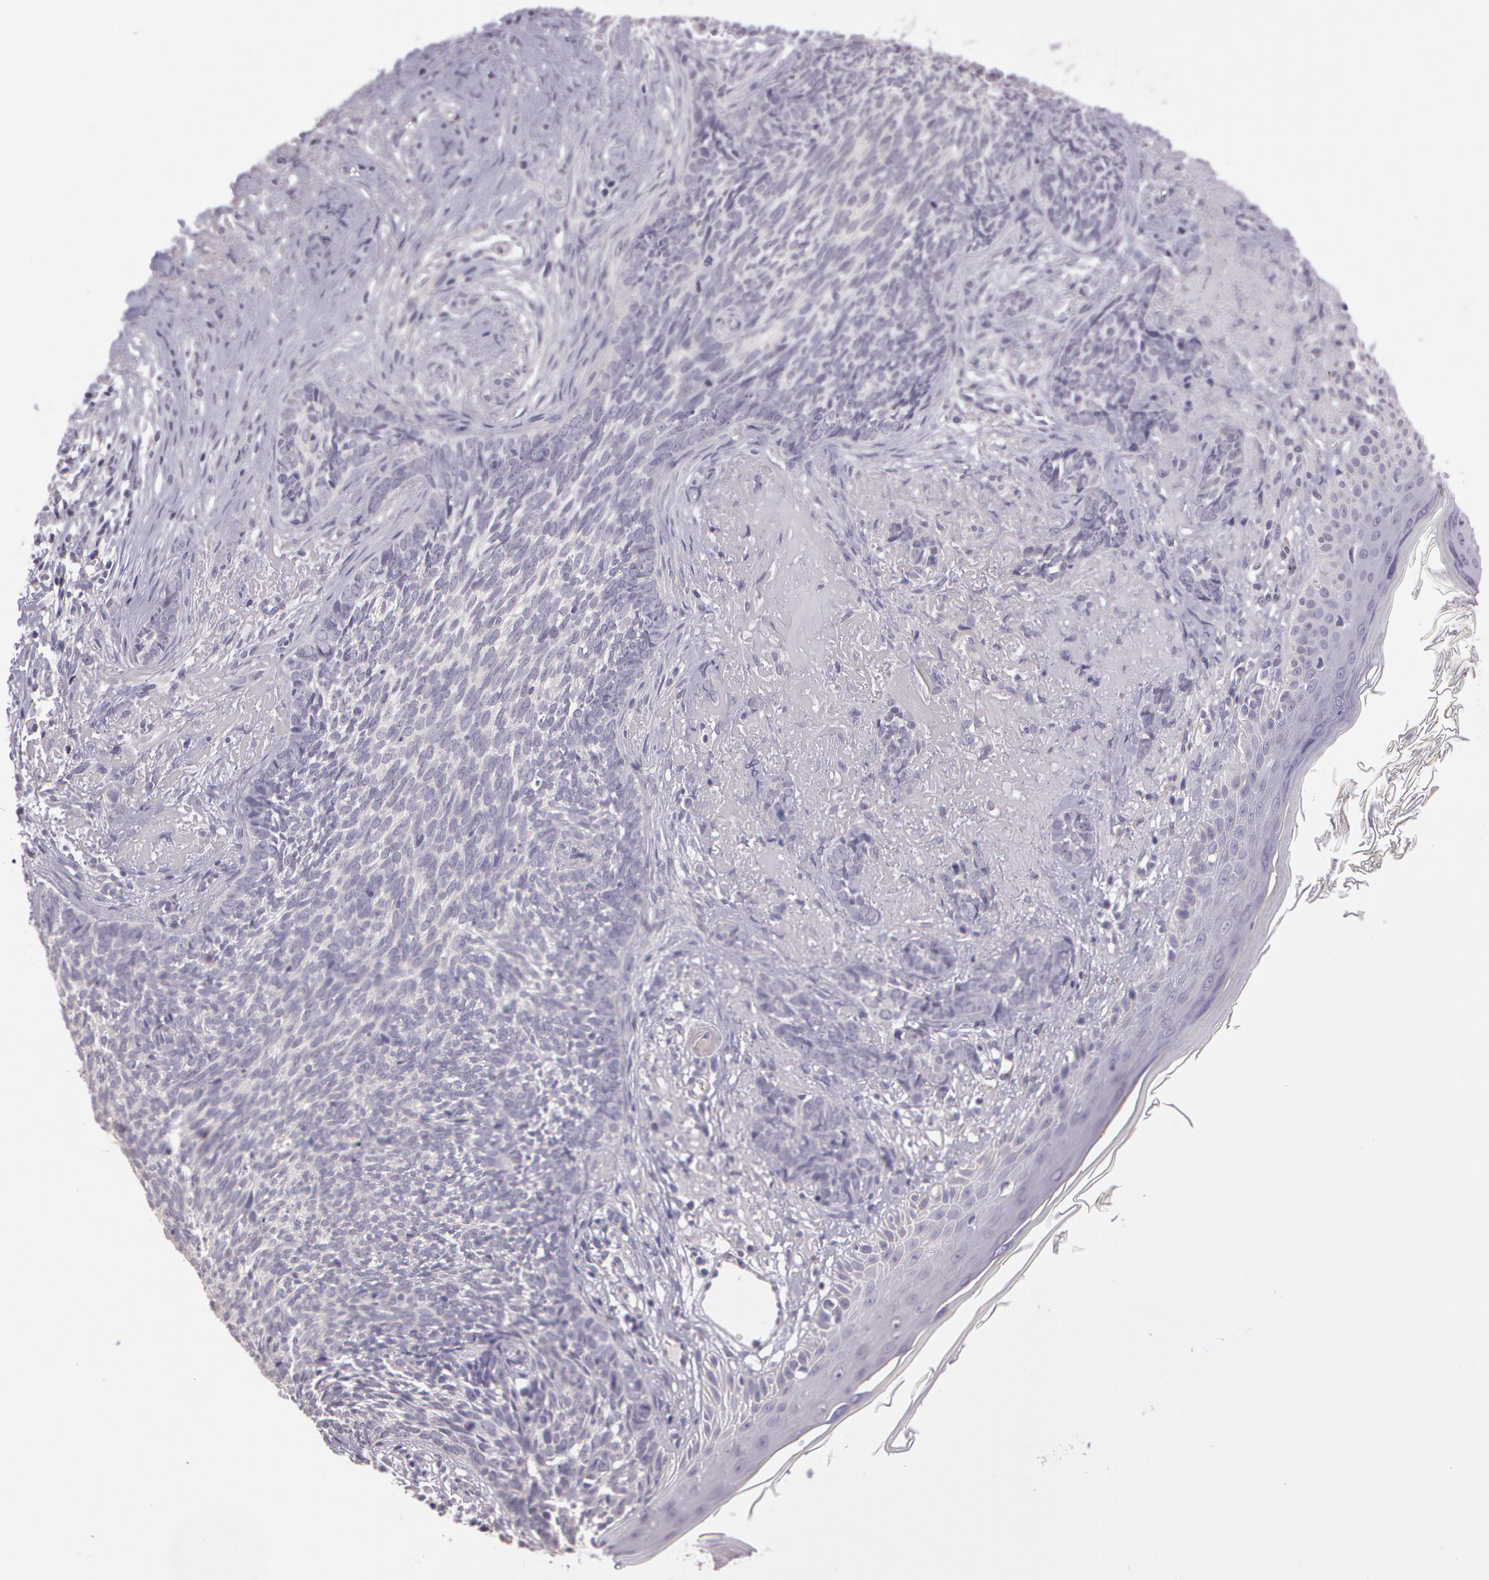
{"staining": {"intensity": "negative", "quantity": "none", "location": "none"}, "tissue": "skin cancer", "cell_type": "Tumor cells", "image_type": "cancer", "snomed": [{"axis": "morphology", "description": "Basal cell carcinoma"}, {"axis": "topography", "description": "Skin"}], "caption": "DAB immunohistochemical staining of skin cancer (basal cell carcinoma) displays no significant expression in tumor cells.", "gene": "G2E3", "patient": {"sex": "female", "age": 81}}